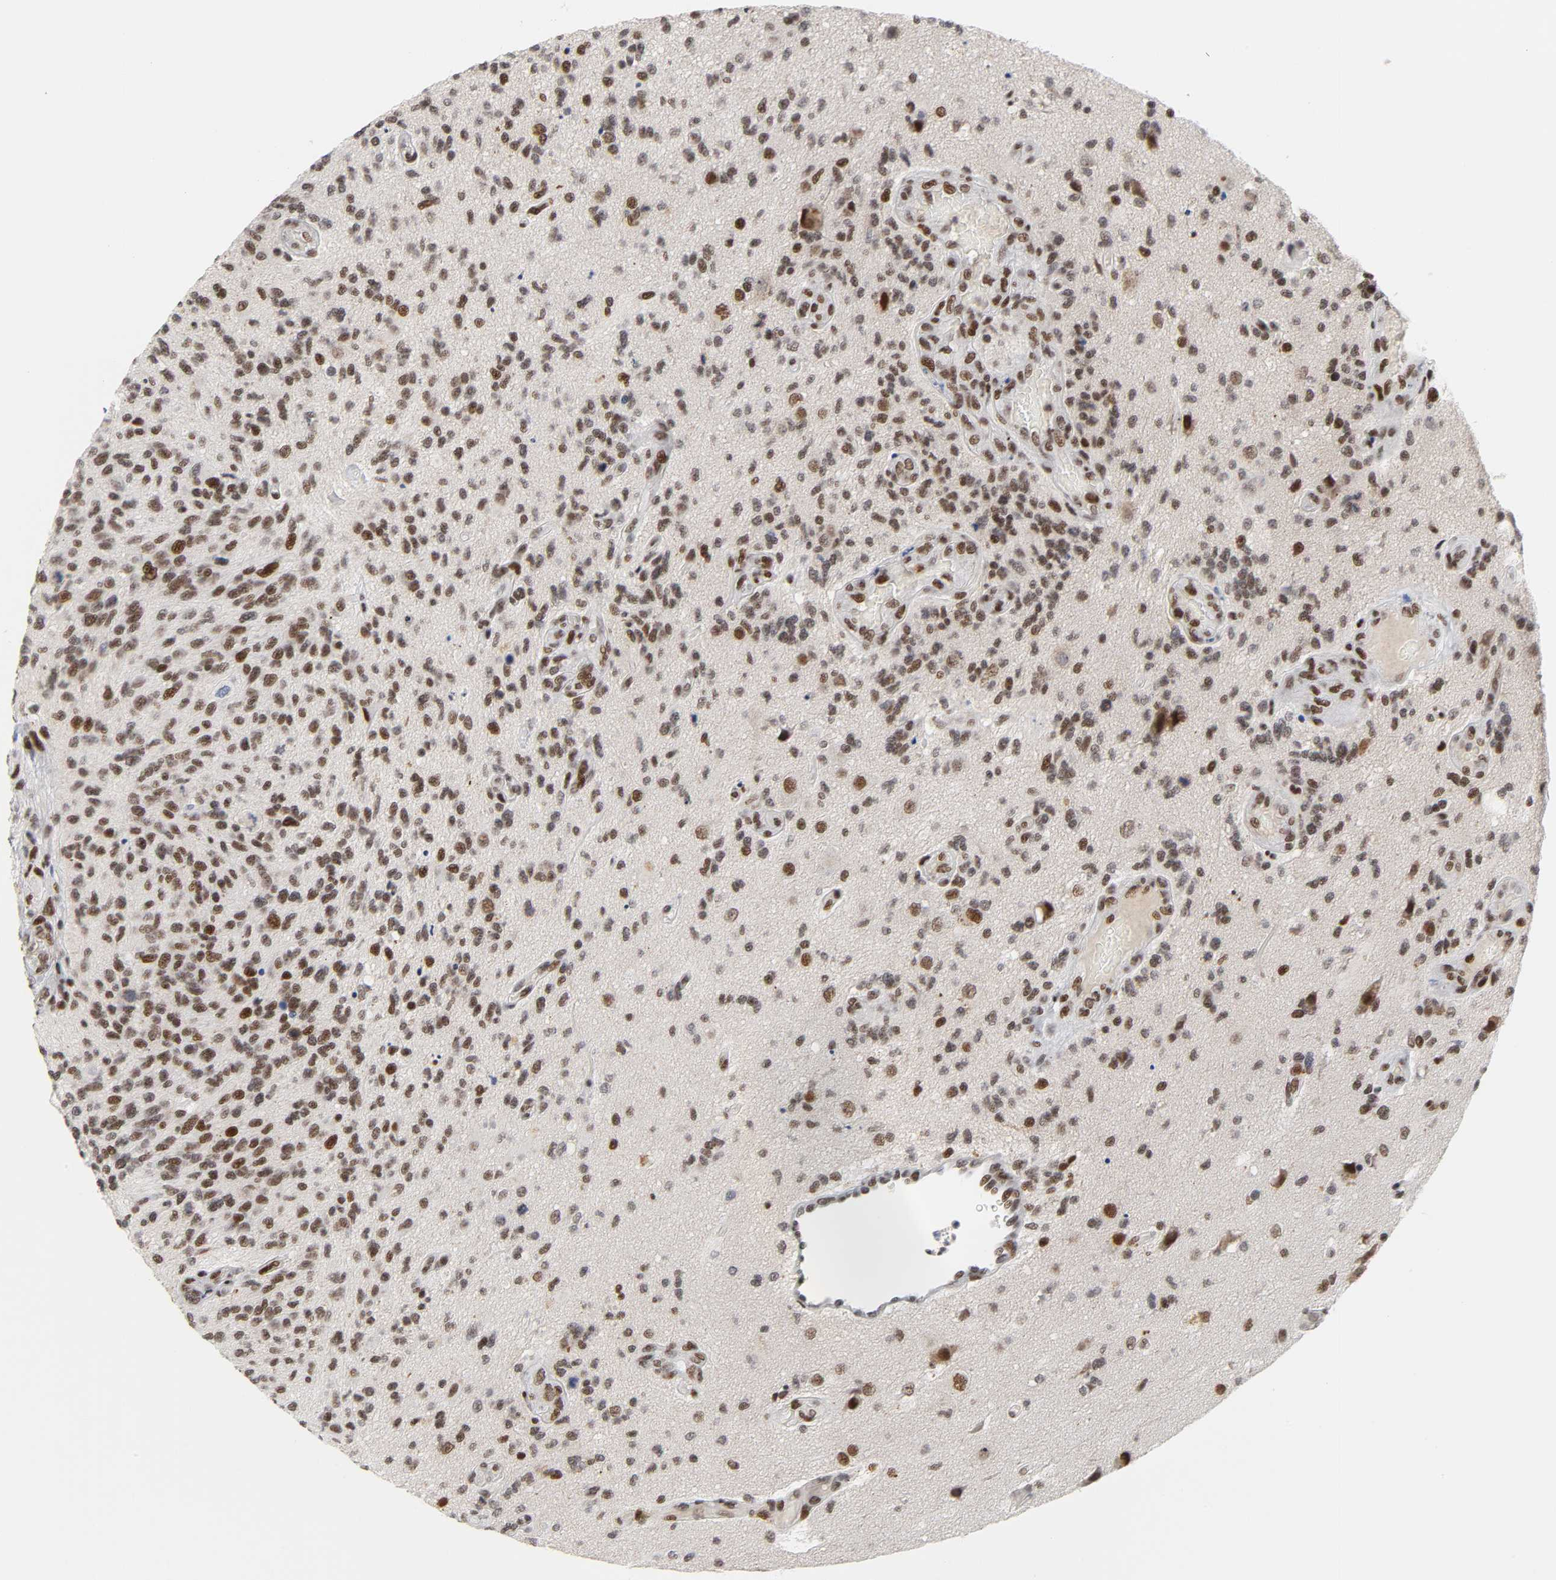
{"staining": {"intensity": "strong", "quantity": ">75%", "location": "nuclear"}, "tissue": "glioma", "cell_type": "Tumor cells", "image_type": "cancer", "snomed": [{"axis": "morphology", "description": "Normal tissue, NOS"}, {"axis": "morphology", "description": "Glioma, malignant, High grade"}, {"axis": "topography", "description": "Cerebral cortex"}], "caption": "This histopathology image exhibits immunohistochemistry staining of human glioma, with high strong nuclear expression in approximately >75% of tumor cells.", "gene": "CREBBP", "patient": {"sex": "male", "age": 75}}